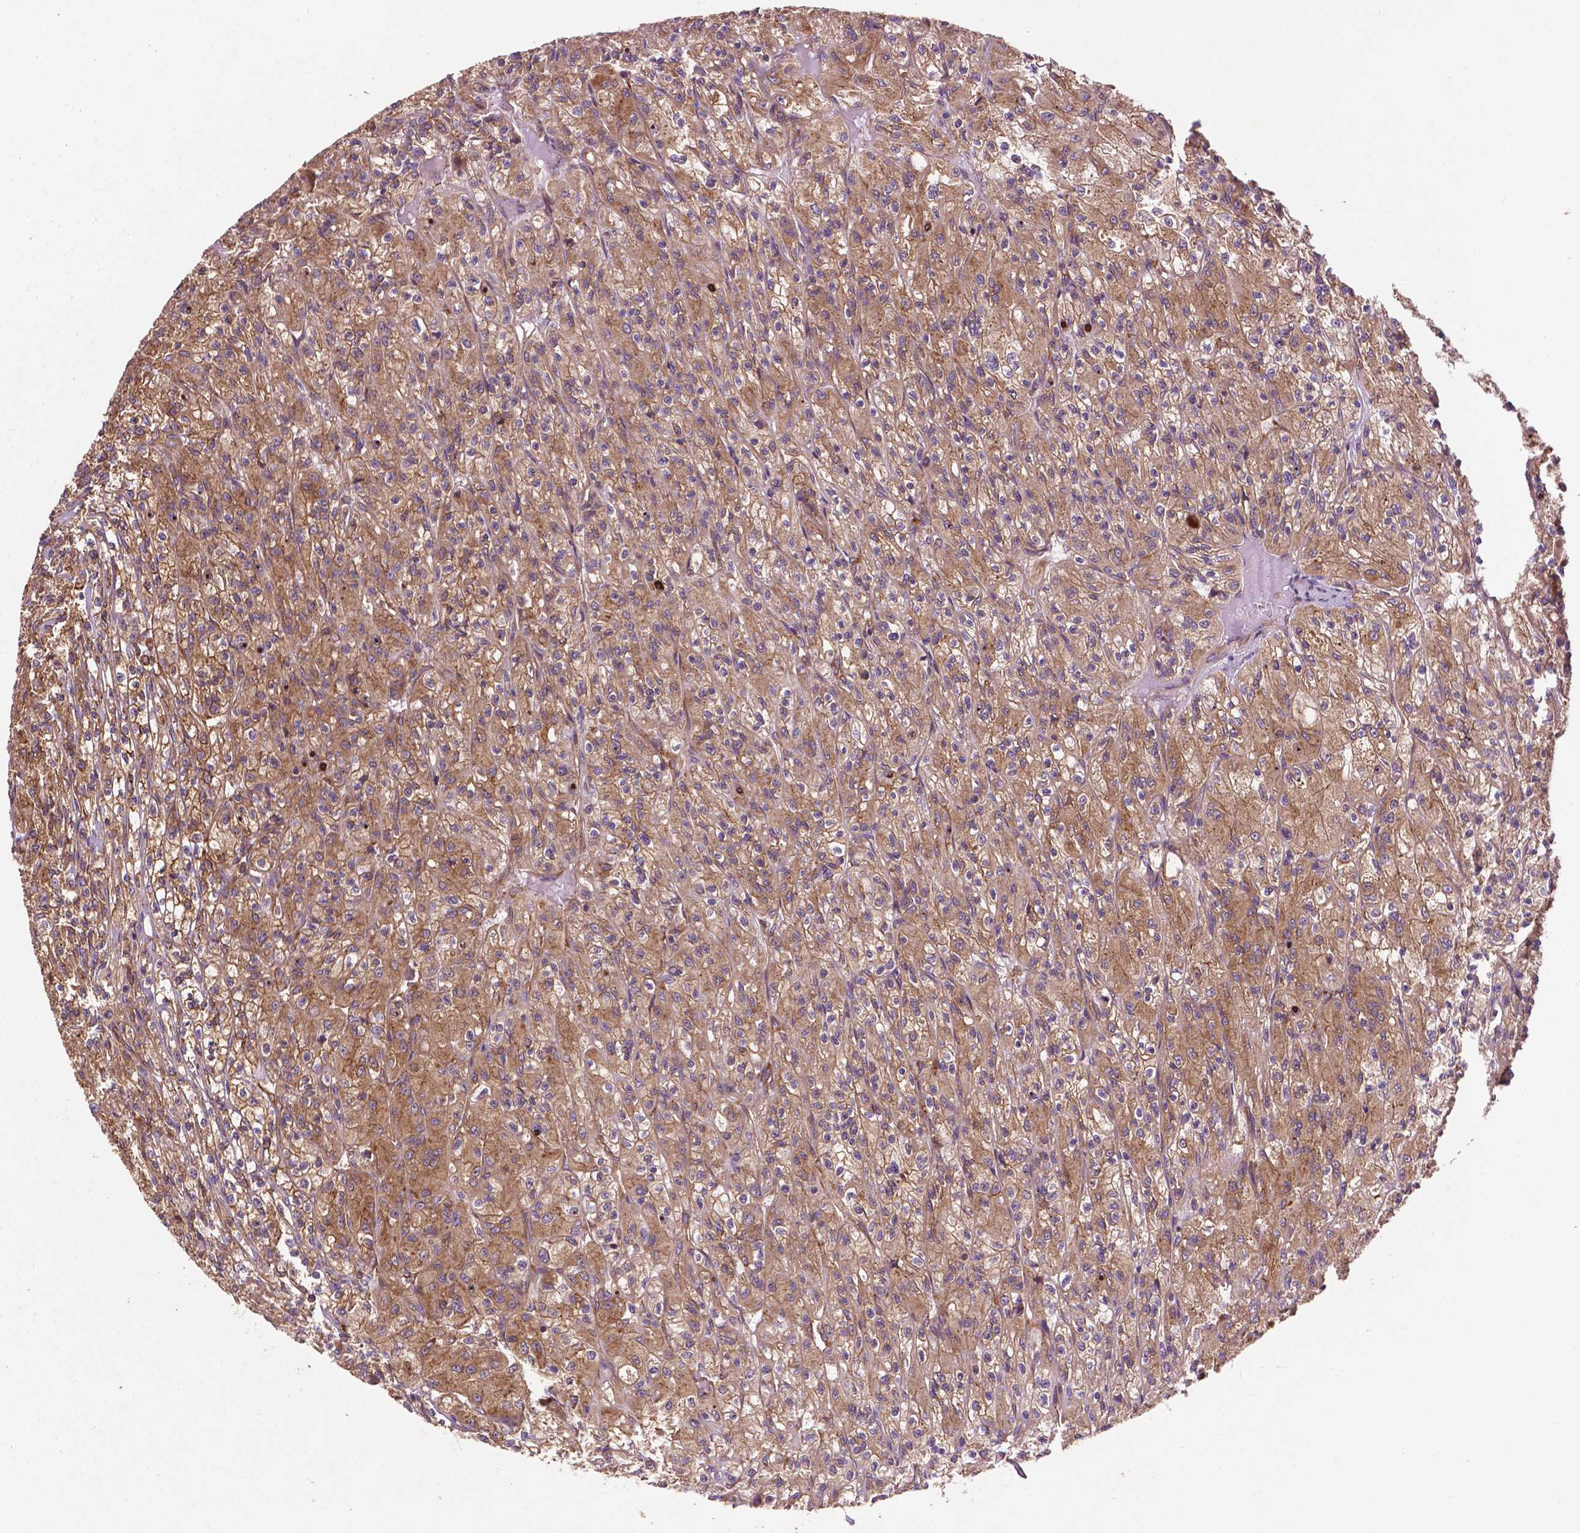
{"staining": {"intensity": "moderate", "quantity": ">75%", "location": "cytoplasmic/membranous"}, "tissue": "renal cancer", "cell_type": "Tumor cells", "image_type": "cancer", "snomed": [{"axis": "morphology", "description": "Adenocarcinoma, NOS"}, {"axis": "topography", "description": "Kidney"}], "caption": "An image of human renal cancer stained for a protein shows moderate cytoplasmic/membranous brown staining in tumor cells. Ihc stains the protein of interest in brown and the nuclei are stained blue.", "gene": "CCDC71L", "patient": {"sex": "female", "age": 70}}